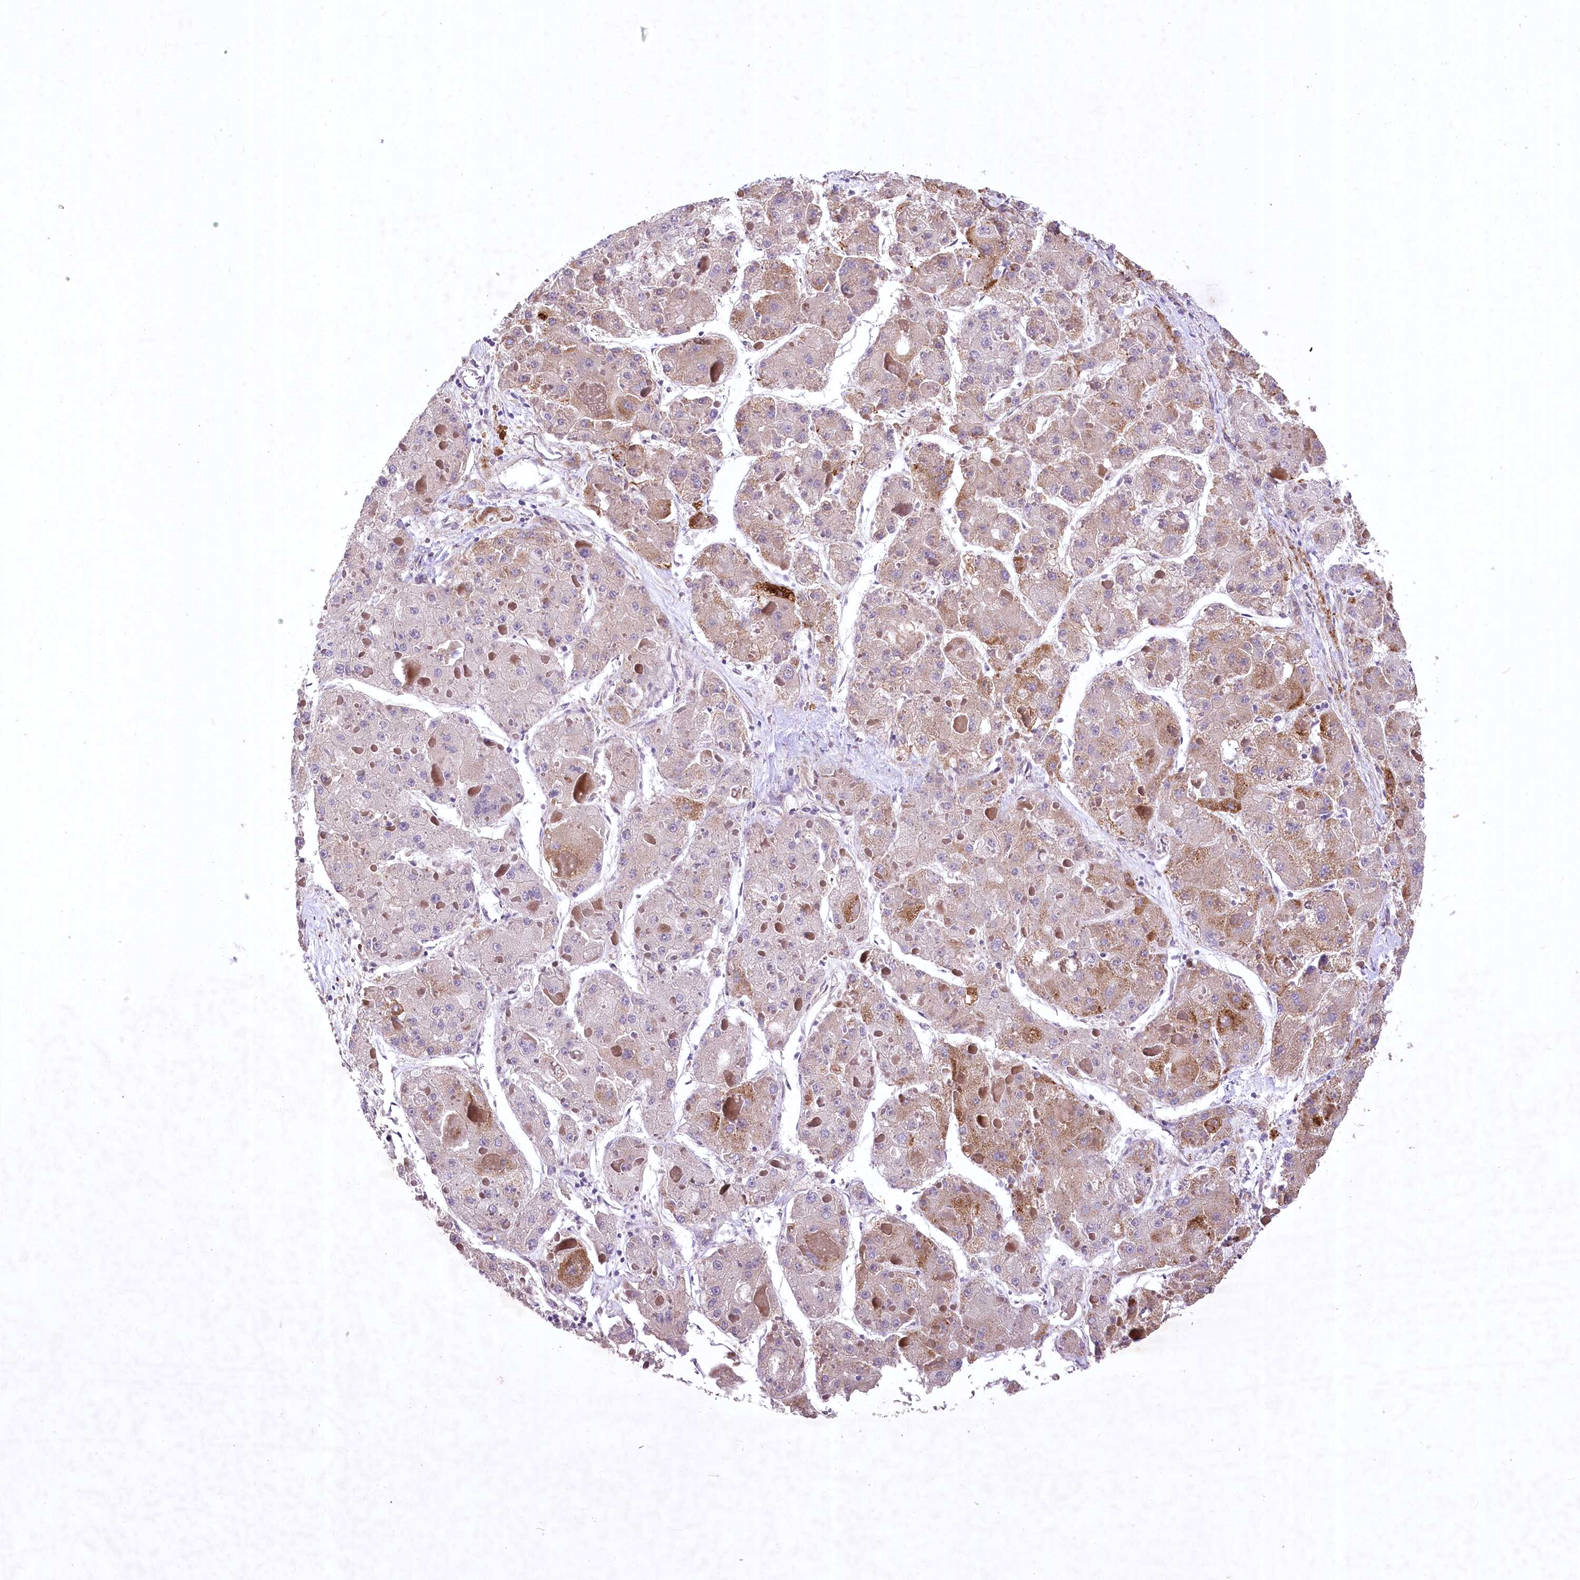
{"staining": {"intensity": "moderate", "quantity": "<25%", "location": "cytoplasmic/membranous"}, "tissue": "liver cancer", "cell_type": "Tumor cells", "image_type": "cancer", "snomed": [{"axis": "morphology", "description": "Carcinoma, Hepatocellular, NOS"}, {"axis": "topography", "description": "Liver"}], "caption": "Protein expression analysis of hepatocellular carcinoma (liver) demonstrates moderate cytoplasmic/membranous staining in approximately <25% of tumor cells. The protein of interest is shown in brown color, while the nuclei are stained blue.", "gene": "RDH16", "patient": {"sex": "female", "age": 73}}